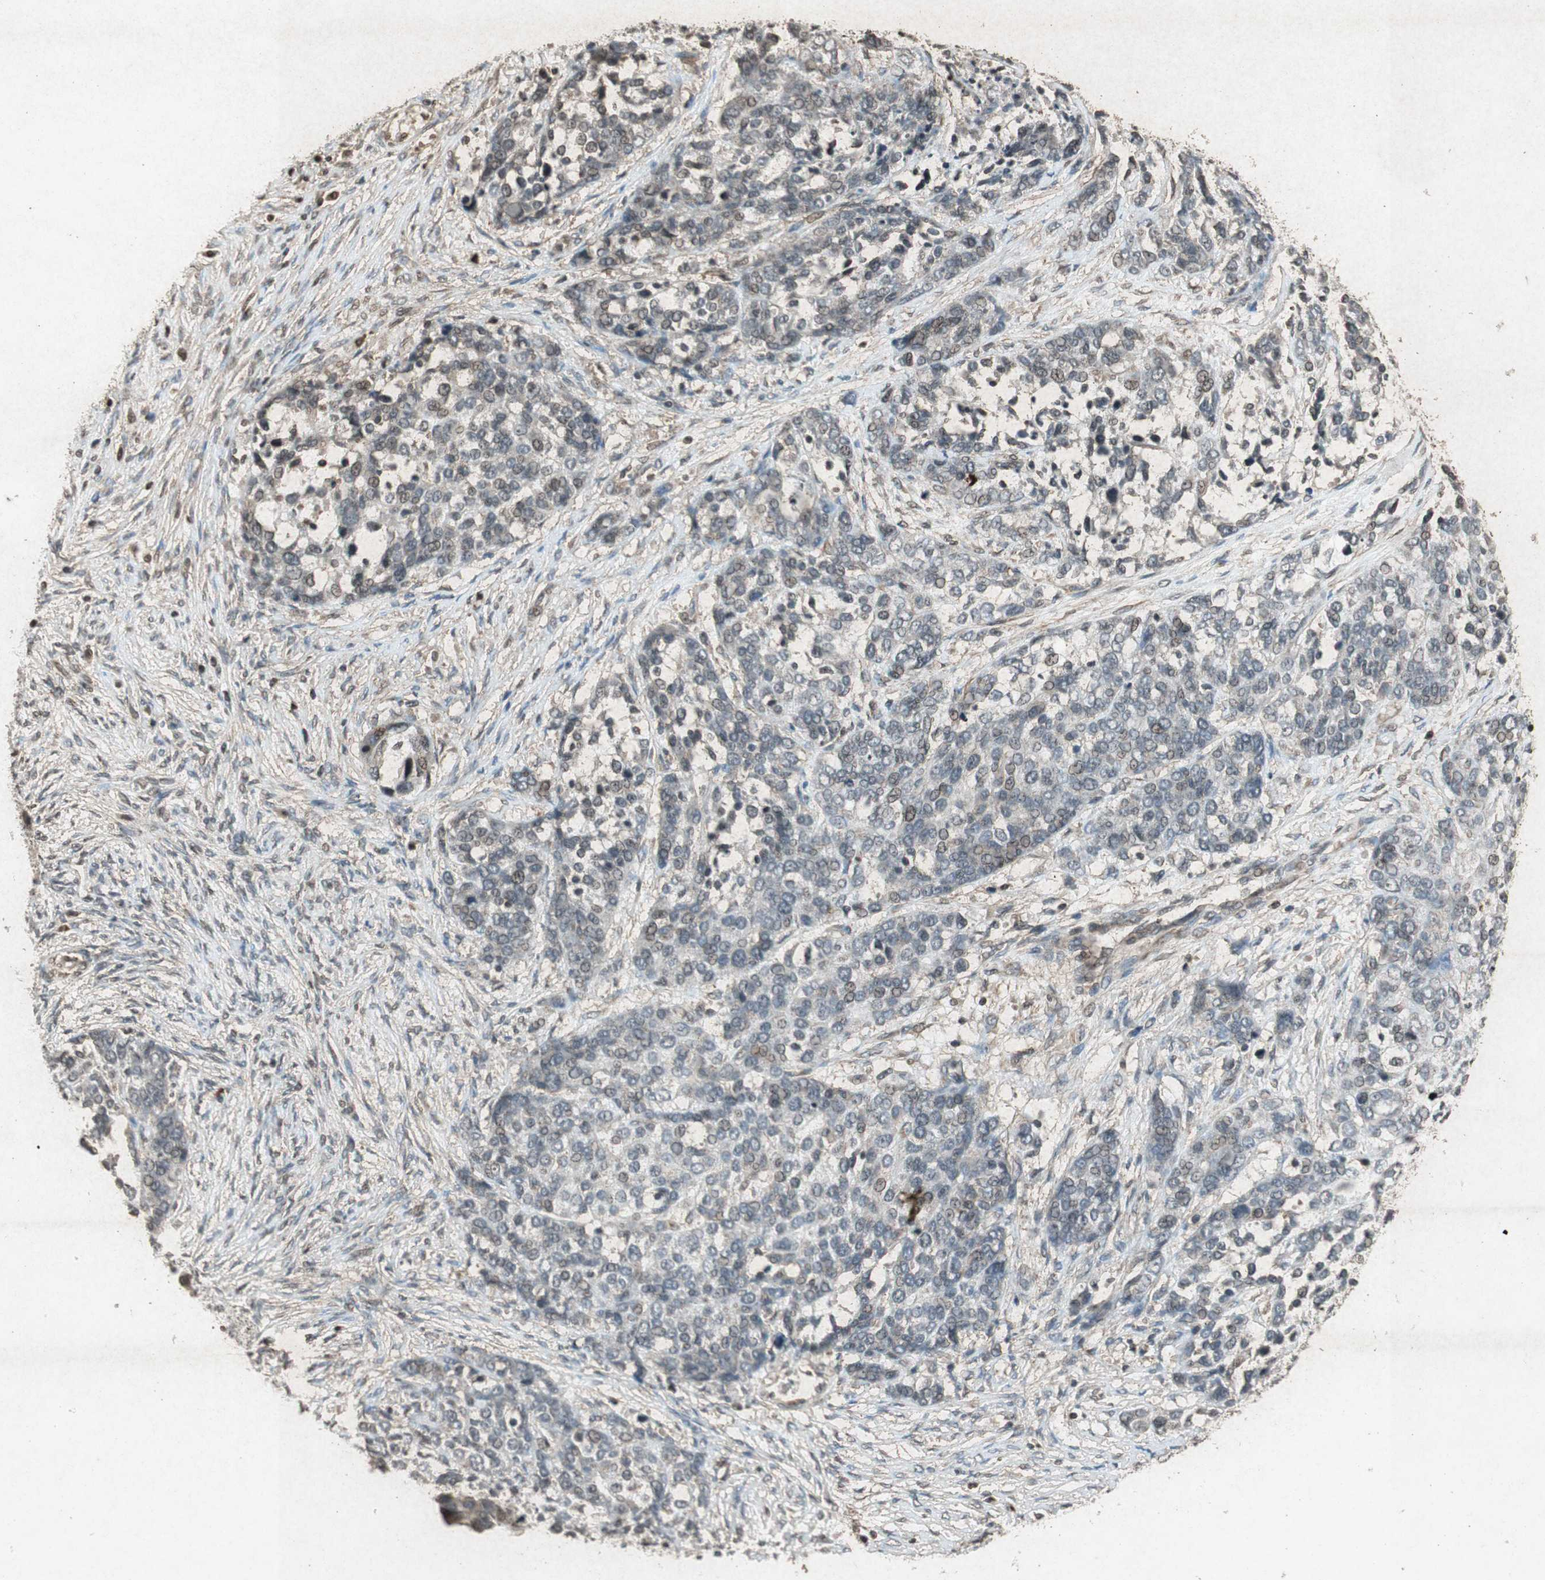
{"staining": {"intensity": "weak", "quantity": "25%-75%", "location": "nuclear"}, "tissue": "ovarian cancer", "cell_type": "Tumor cells", "image_type": "cancer", "snomed": [{"axis": "morphology", "description": "Cystadenocarcinoma, serous, NOS"}, {"axis": "topography", "description": "Ovary"}], "caption": "Ovarian cancer stained with a protein marker demonstrates weak staining in tumor cells.", "gene": "PRKG1", "patient": {"sex": "female", "age": 44}}